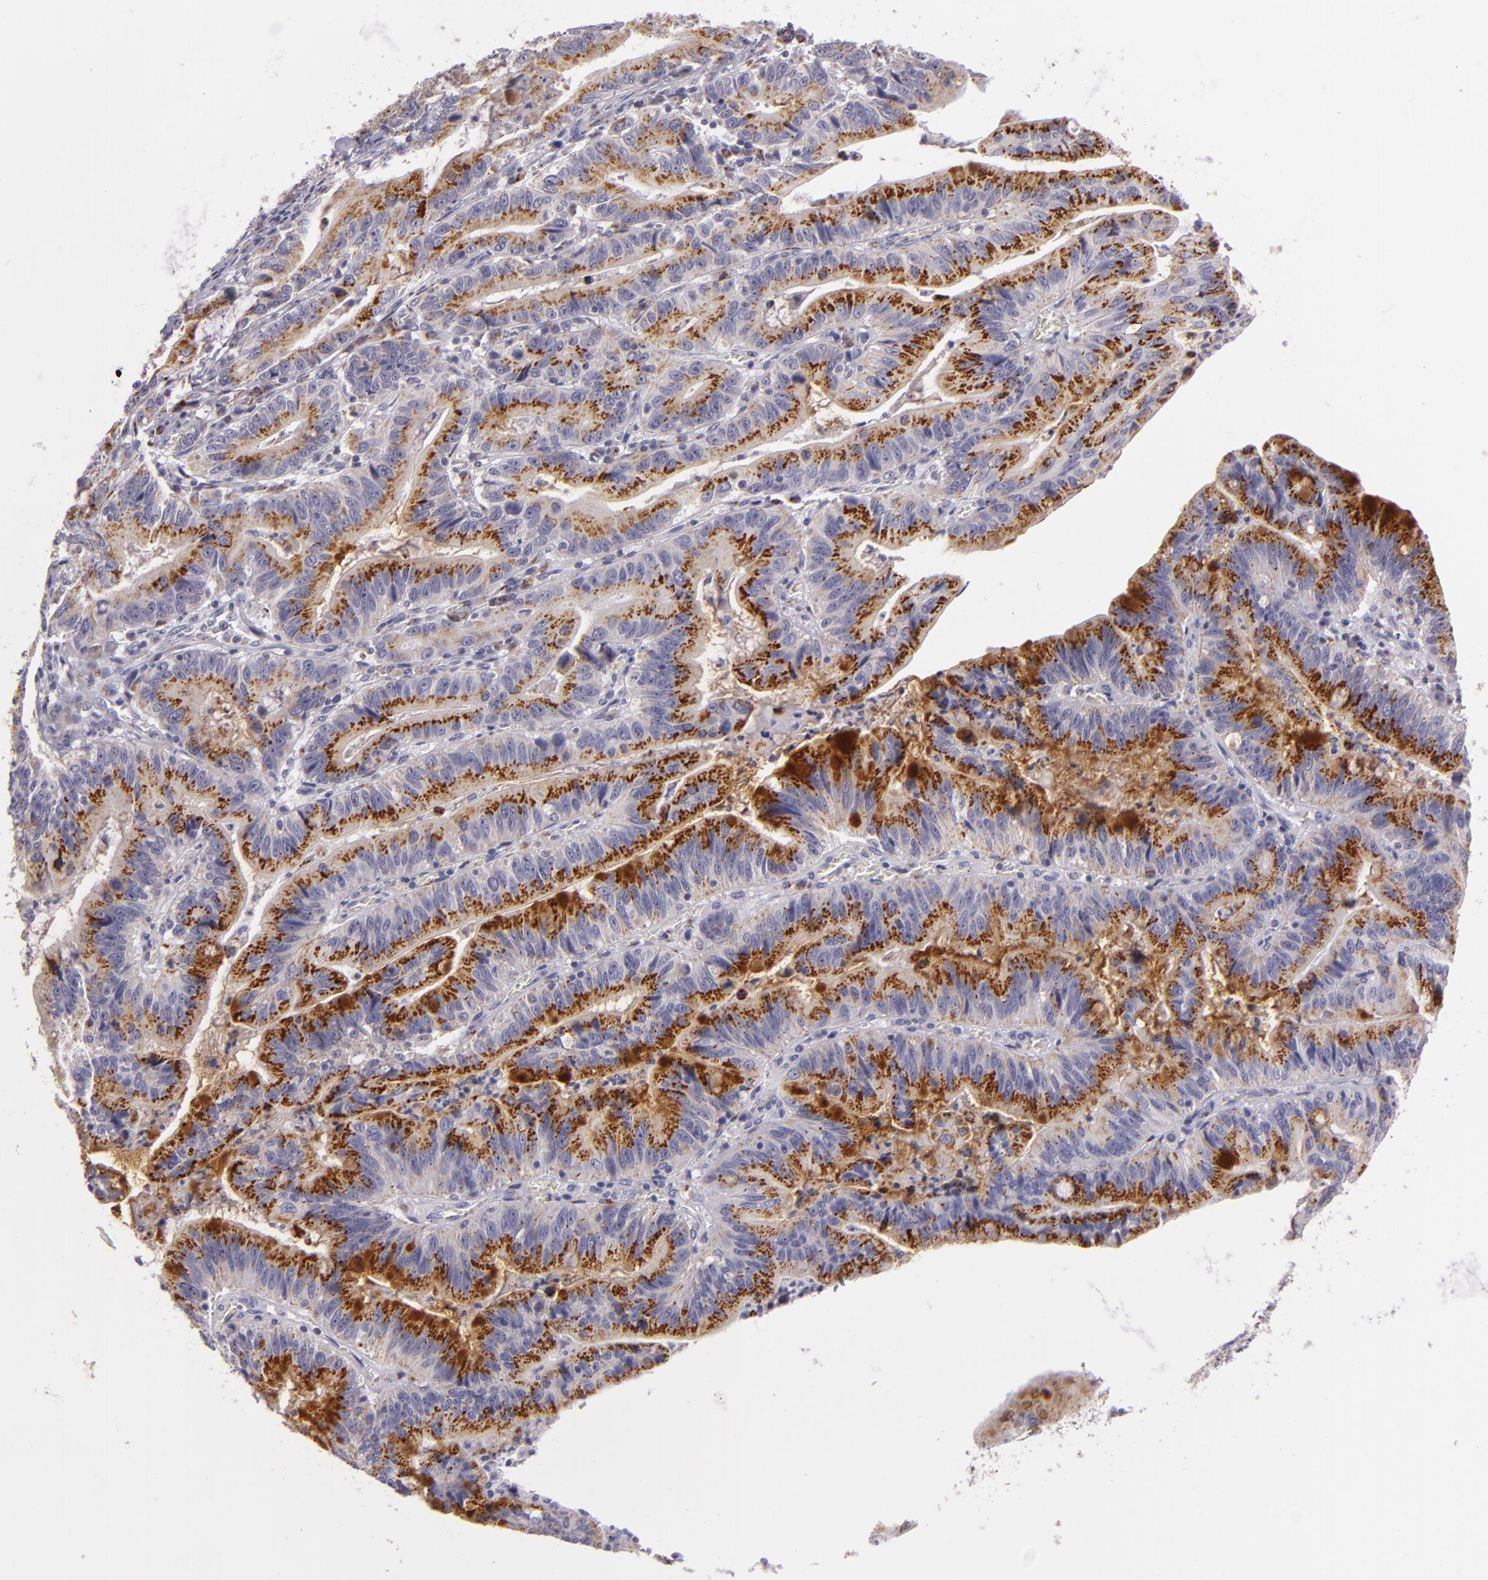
{"staining": {"intensity": "strong", "quantity": ">75%", "location": "cytoplasmic/membranous"}, "tissue": "stomach cancer", "cell_type": "Tumor cells", "image_type": "cancer", "snomed": [{"axis": "morphology", "description": "Adenocarcinoma, NOS"}, {"axis": "topography", "description": "Stomach, upper"}], "caption": "A brown stain labels strong cytoplasmic/membranous positivity of a protein in human stomach adenocarcinoma tumor cells.", "gene": "CILK1", "patient": {"sex": "male", "age": 63}}